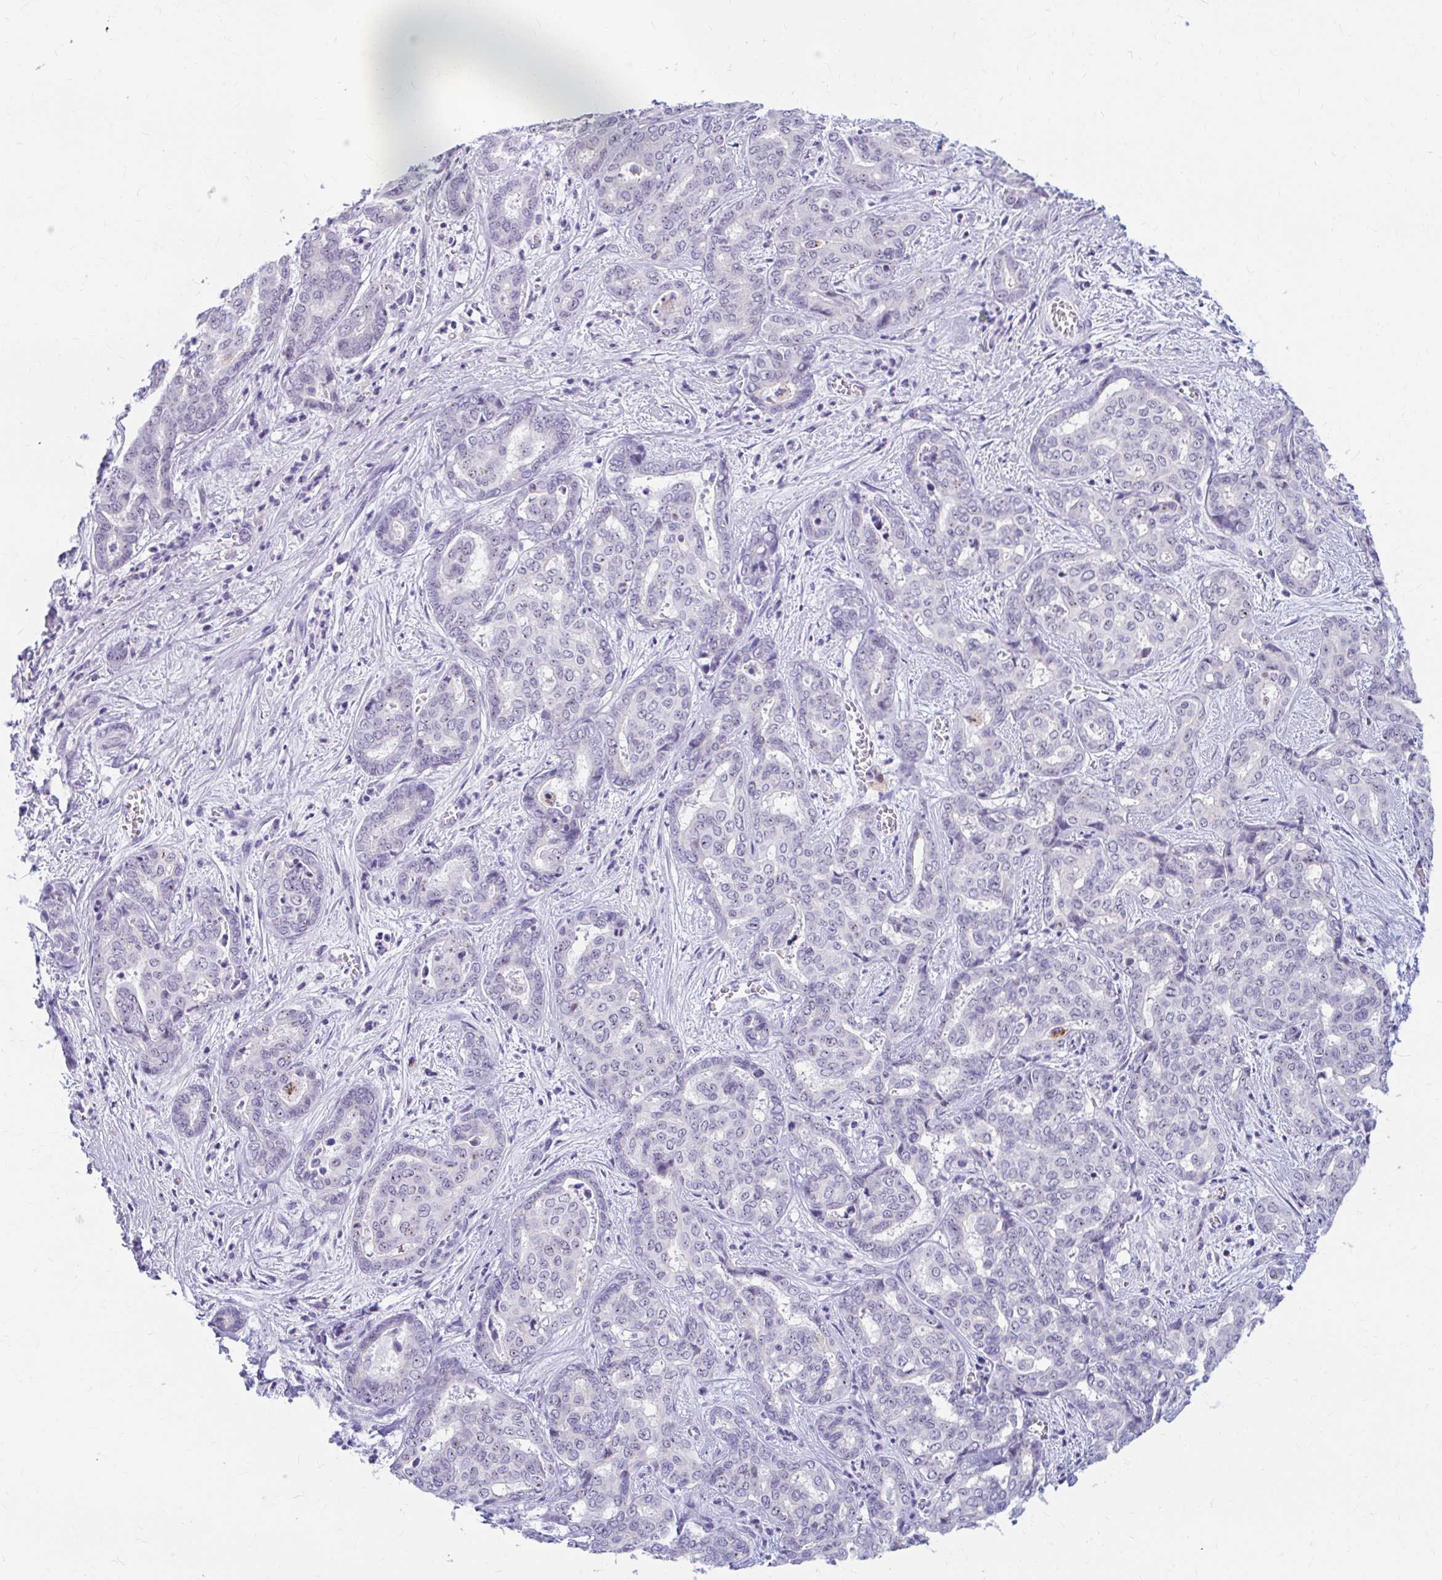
{"staining": {"intensity": "weak", "quantity": "25%-75%", "location": "nuclear"}, "tissue": "liver cancer", "cell_type": "Tumor cells", "image_type": "cancer", "snomed": [{"axis": "morphology", "description": "Cholangiocarcinoma"}, {"axis": "topography", "description": "Liver"}], "caption": "About 25%-75% of tumor cells in human cholangiocarcinoma (liver) demonstrate weak nuclear protein positivity as visualized by brown immunohistochemical staining.", "gene": "FTSJ3", "patient": {"sex": "female", "age": 64}}